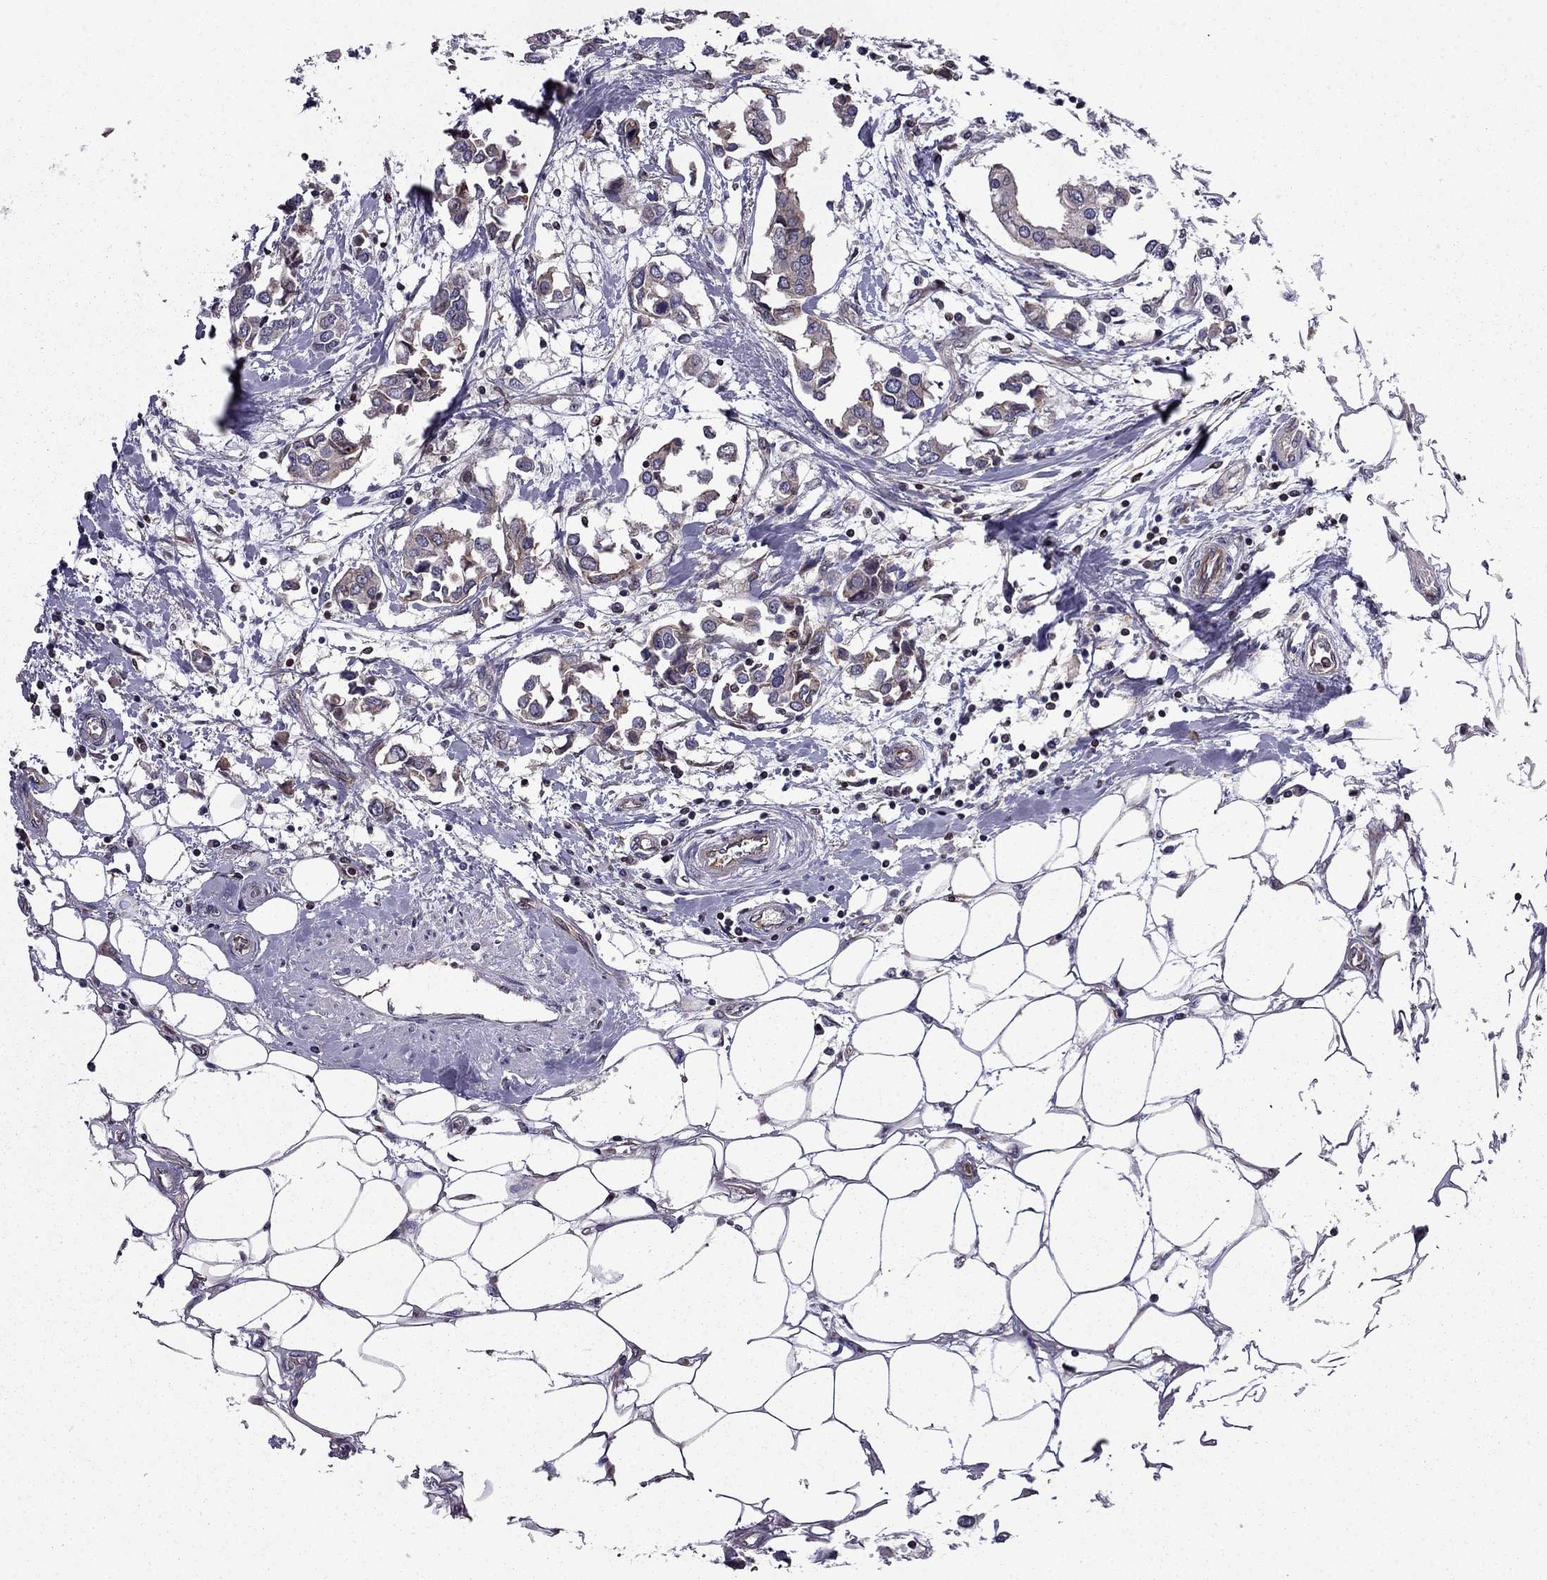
{"staining": {"intensity": "weak", "quantity": ">75%", "location": "cytoplasmic/membranous"}, "tissue": "breast cancer", "cell_type": "Tumor cells", "image_type": "cancer", "snomed": [{"axis": "morphology", "description": "Duct carcinoma"}, {"axis": "topography", "description": "Breast"}], "caption": "DAB immunohistochemical staining of infiltrating ductal carcinoma (breast) shows weak cytoplasmic/membranous protein expression in approximately >75% of tumor cells.", "gene": "CDC42BPA", "patient": {"sex": "female", "age": 83}}